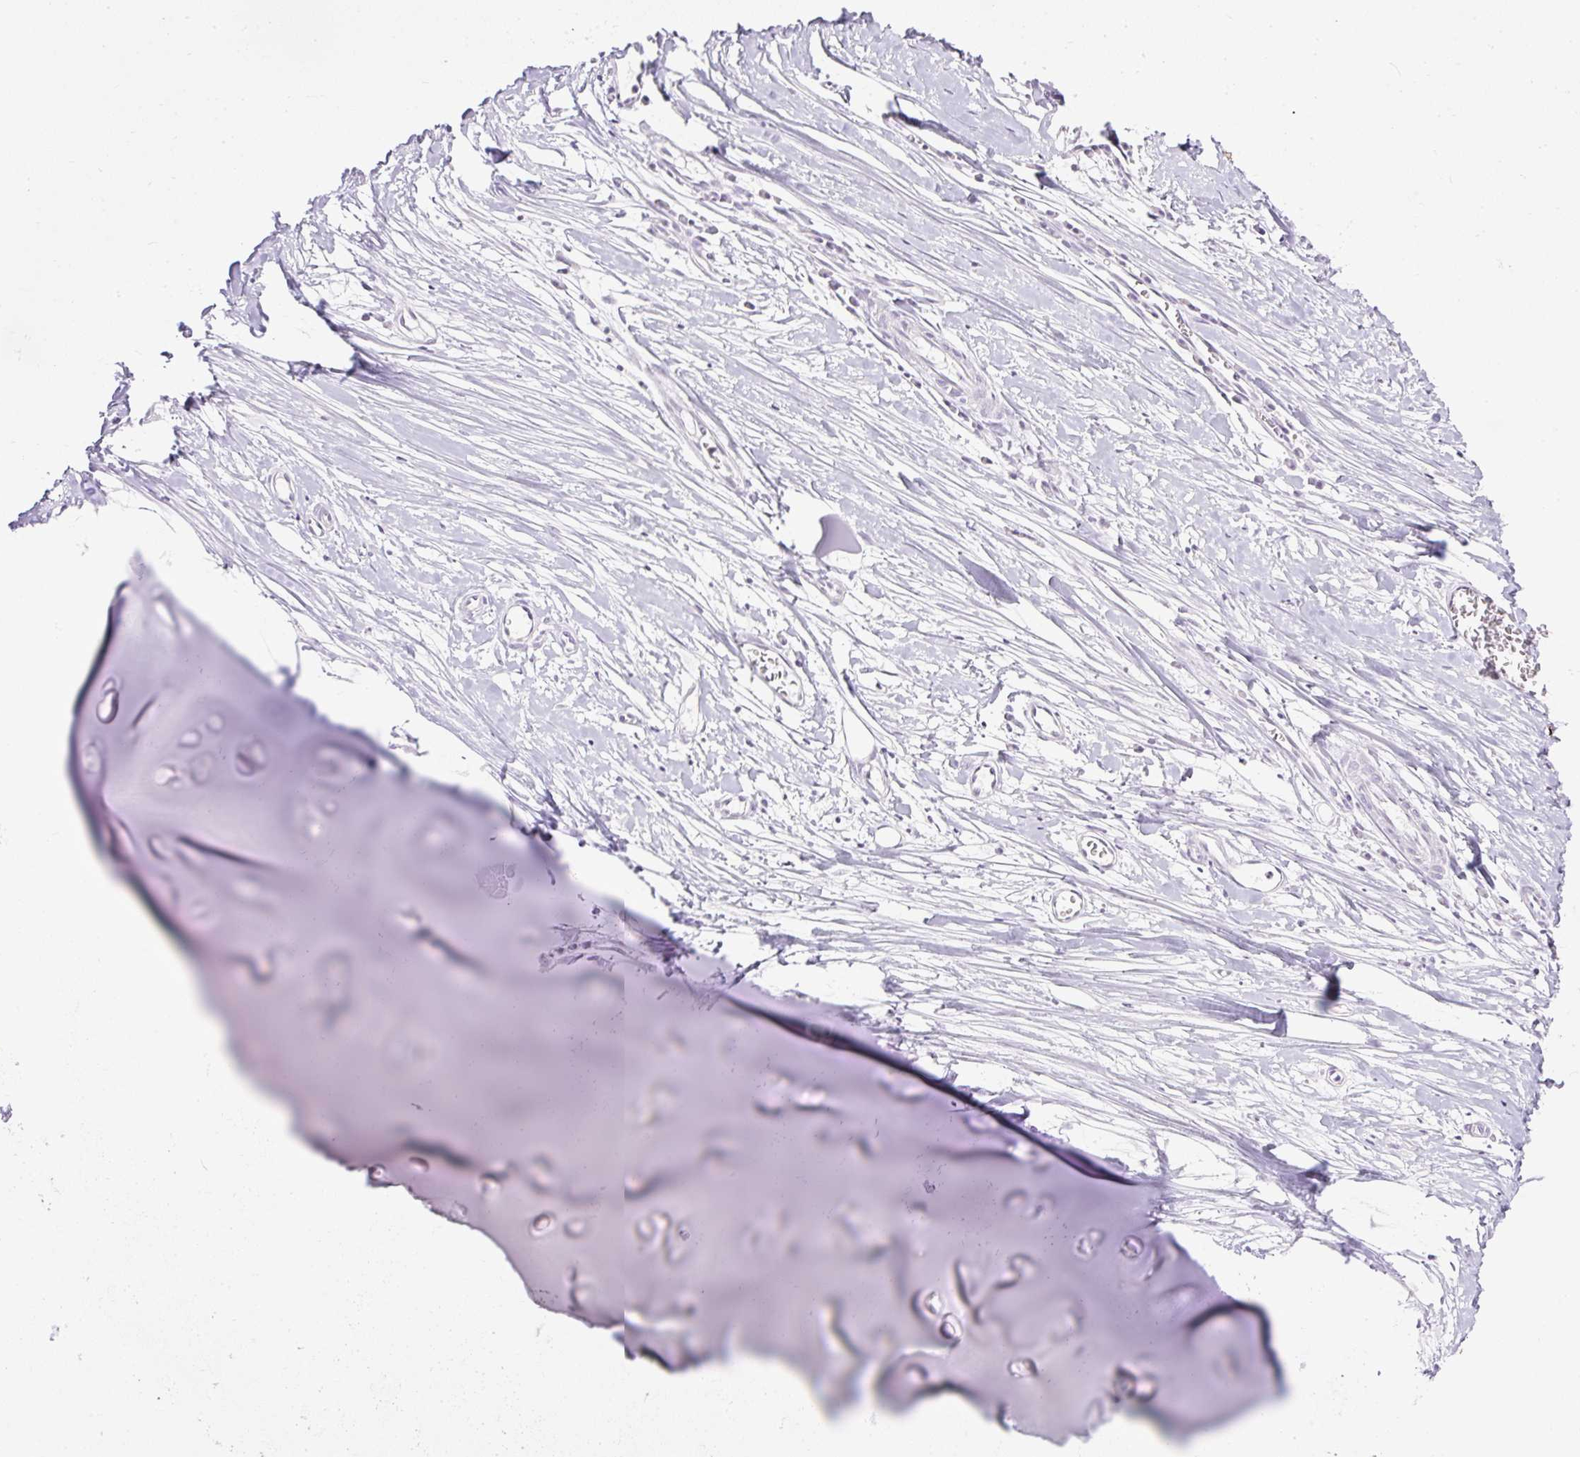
{"staining": {"intensity": "negative", "quantity": "none", "location": "none"}, "tissue": "soft tissue", "cell_type": "Chondrocytes", "image_type": "normal", "snomed": [{"axis": "morphology", "description": "Normal tissue, NOS"}, {"axis": "topography", "description": "Cartilage tissue"}], "caption": "There is no significant expression in chondrocytes of soft tissue. (DAB (3,3'-diaminobenzidine) immunohistochemistry (IHC) with hematoxylin counter stain).", "gene": "ZNF547", "patient": {"sex": "male", "age": 57}}